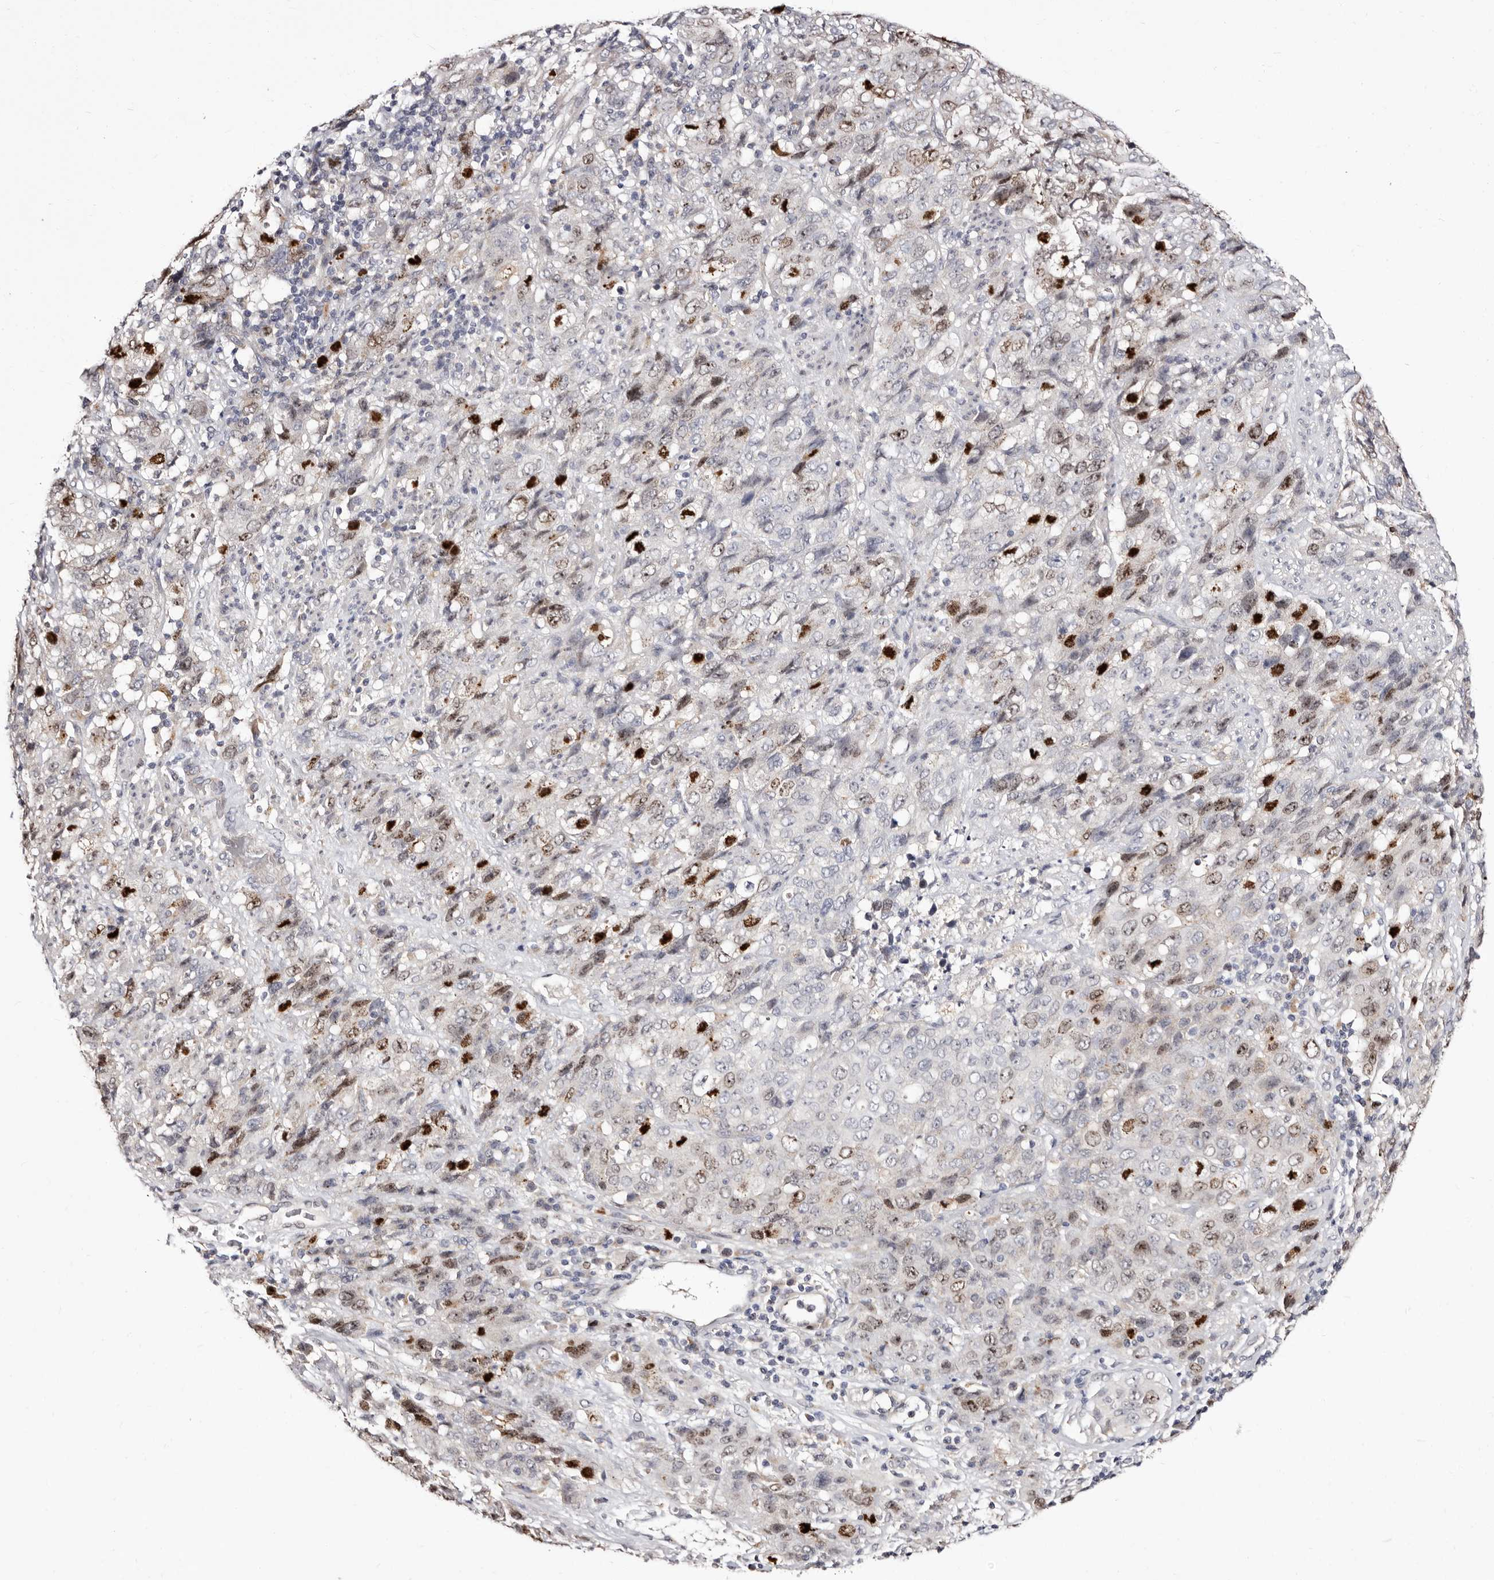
{"staining": {"intensity": "moderate", "quantity": "25%-75%", "location": "nuclear"}, "tissue": "stomach cancer", "cell_type": "Tumor cells", "image_type": "cancer", "snomed": [{"axis": "morphology", "description": "Adenocarcinoma, NOS"}, {"axis": "topography", "description": "Stomach"}], "caption": "Immunohistochemistry (IHC) (DAB) staining of human stomach cancer (adenocarcinoma) demonstrates moderate nuclear protein expression in approximately 25%-75% of tumor cells. (DAB (3,3'-diaminobenzidine) = brown stain, brightfield microscopy at high magnification).", "gene": "CDCA8", "patient": {"sex": "male", "age": 48}}